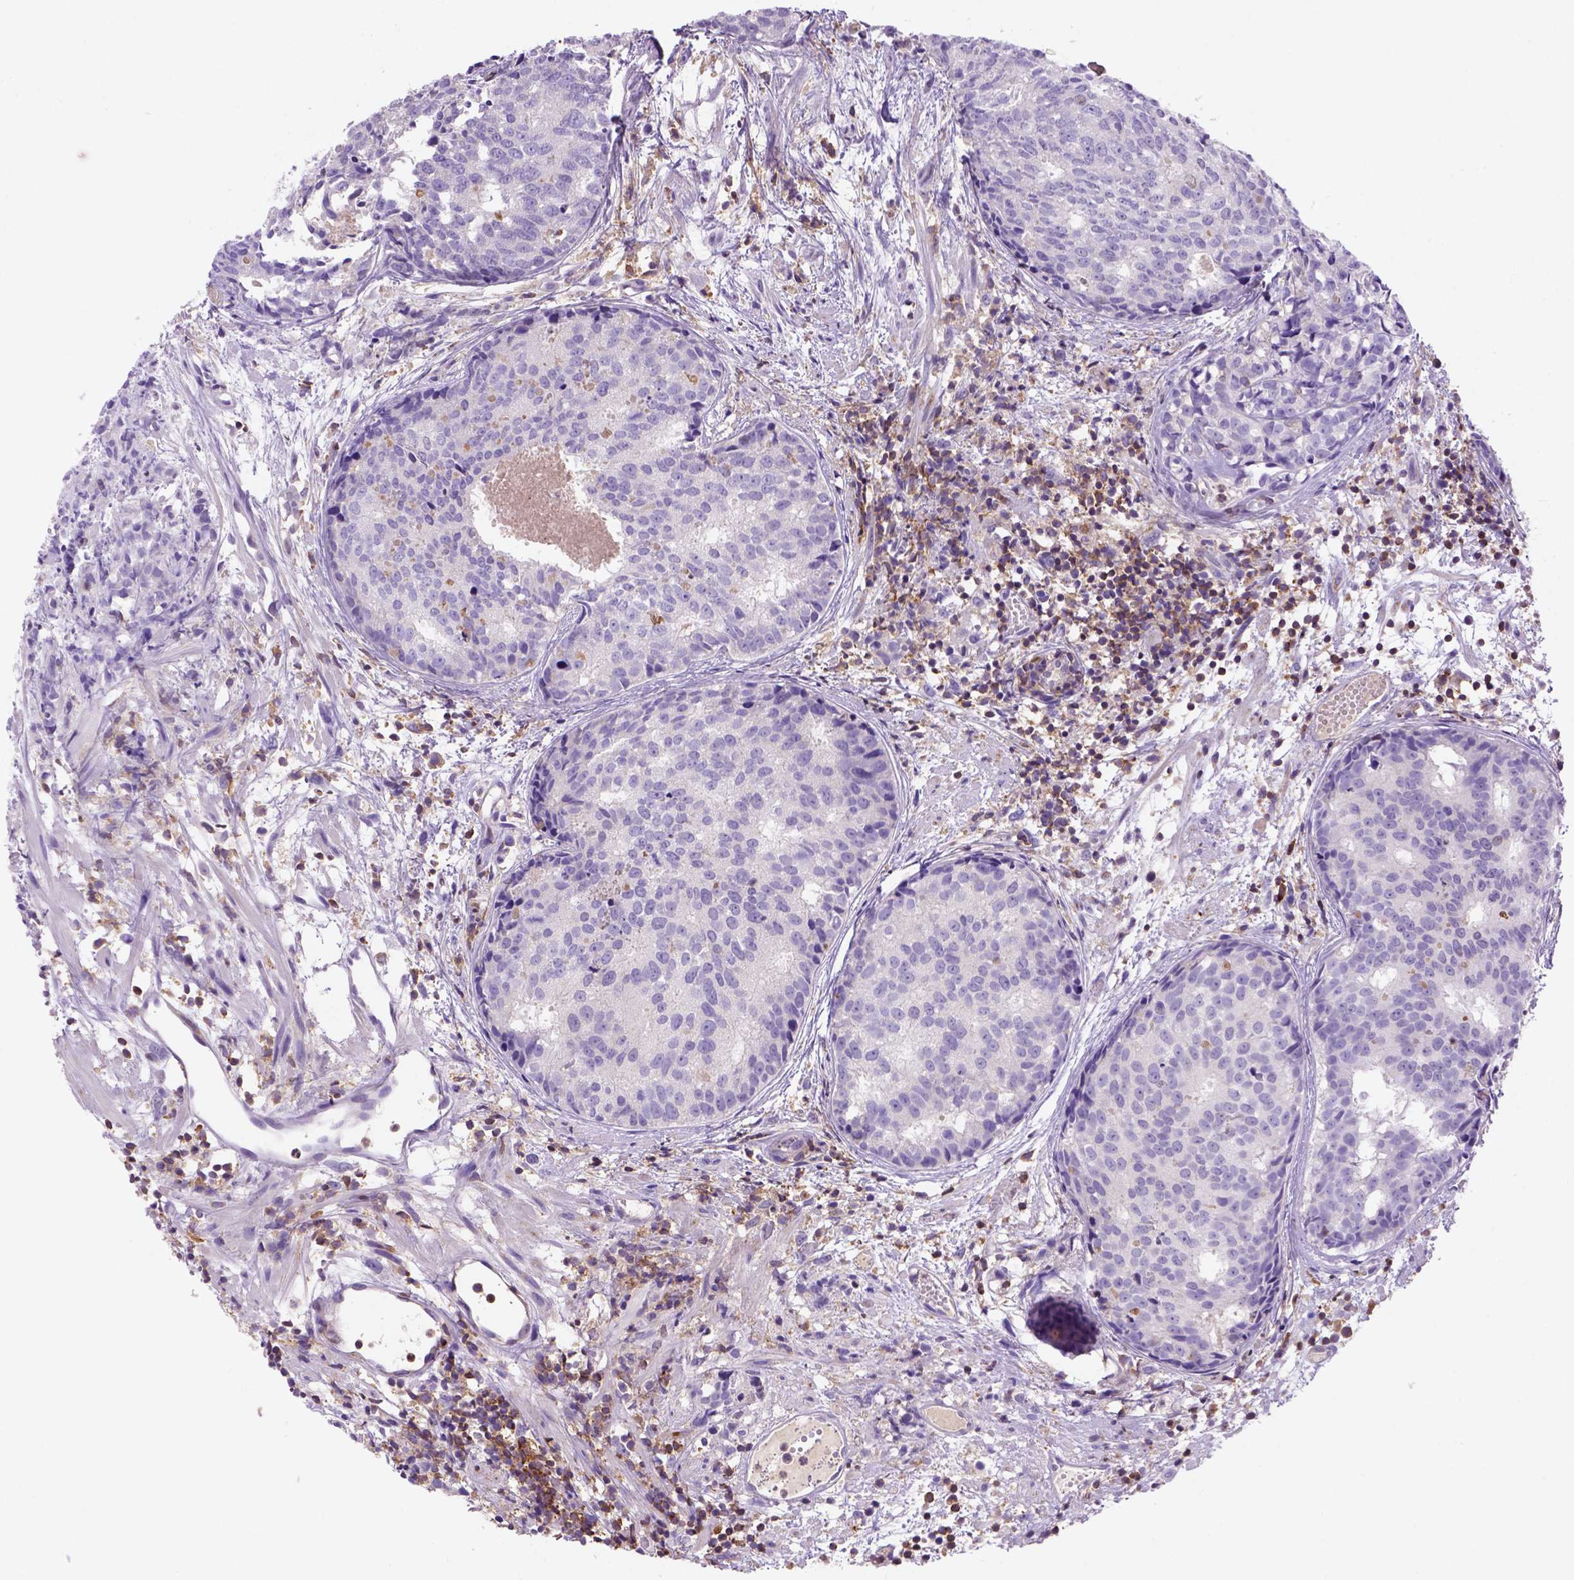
{"staining": {"intensity": "negative", "quantity": "none", "location": "none"}, "tissue": "prostate cancer", "cell_type": "Tumor cells", "image_type": "cancer", "snomed": [{"axis": "morphology", "description": "Adenocarcinoma, High grade"}, {"axis": "topography", "description": "Prostate"}], "caption": "This is an IHC histopathology image of prostate cancer (high-grade adenocarcinoma). There is no positivity in tumor cells.", "gene": "INPP5D", "patient": {"sex": "male", "age": 58}}